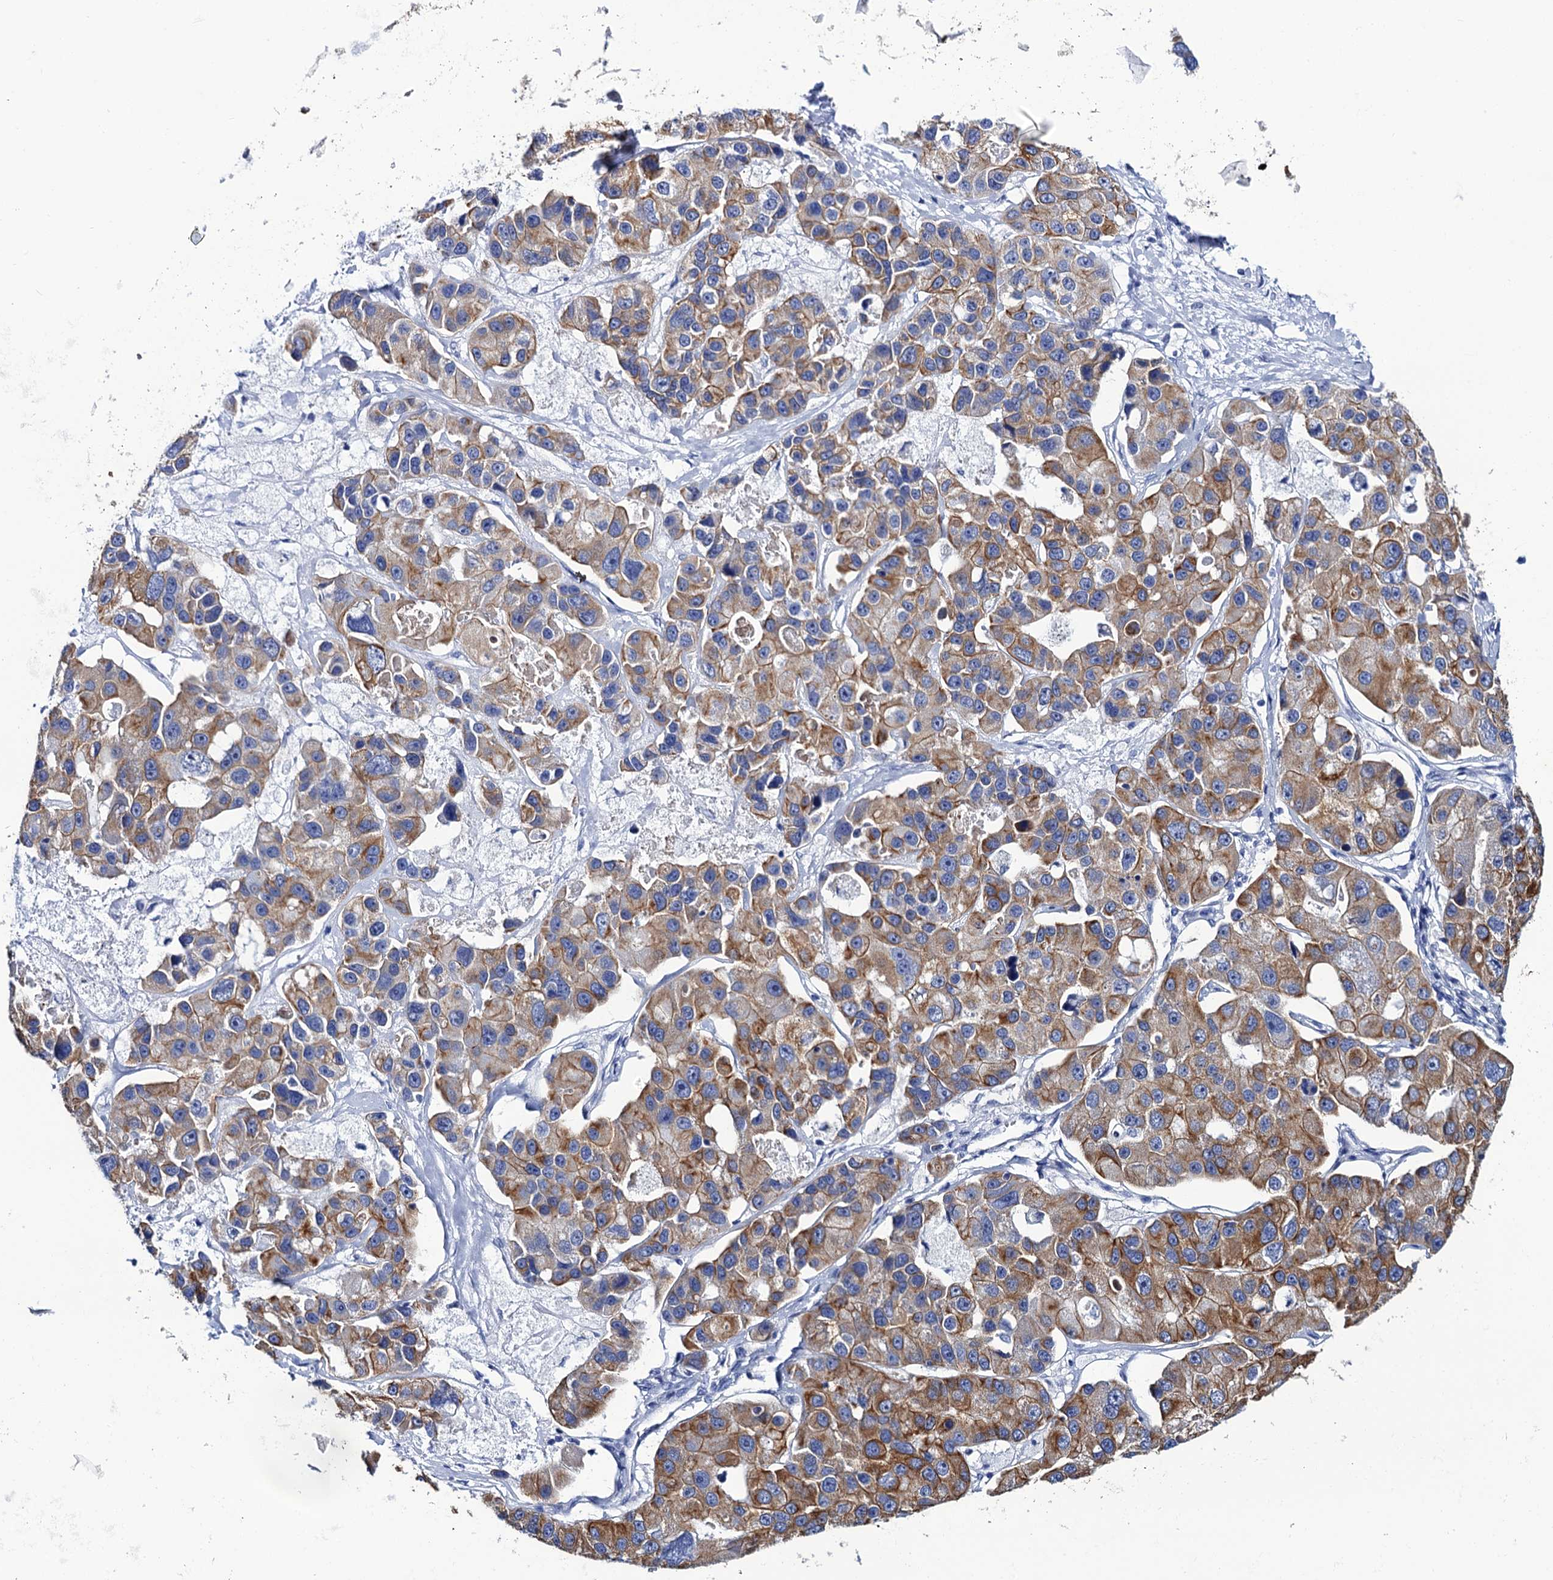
{"staining": {"intensity": "moderate", "quantity": "25%-75%", "location": "cytoplasmic/membranous"}, "tissue": "lung cancer", "cell_type": "Tumor cells", "image_type": "cancer", "snomed": [{"axis": "morphology", "description": "Adenocarcinoma, NOS"}, {"axis": "topography", "description": "Lung"}], "caption": "Tumor cells show moderate cytoplasmic/membranous staining in approximately 25%-75% of cells in lung cancer (adenocarcinoma). Nuclei are stained in blue.", "gene": "RAB3IP", "patient": {"sex": "female", "age": 54}}